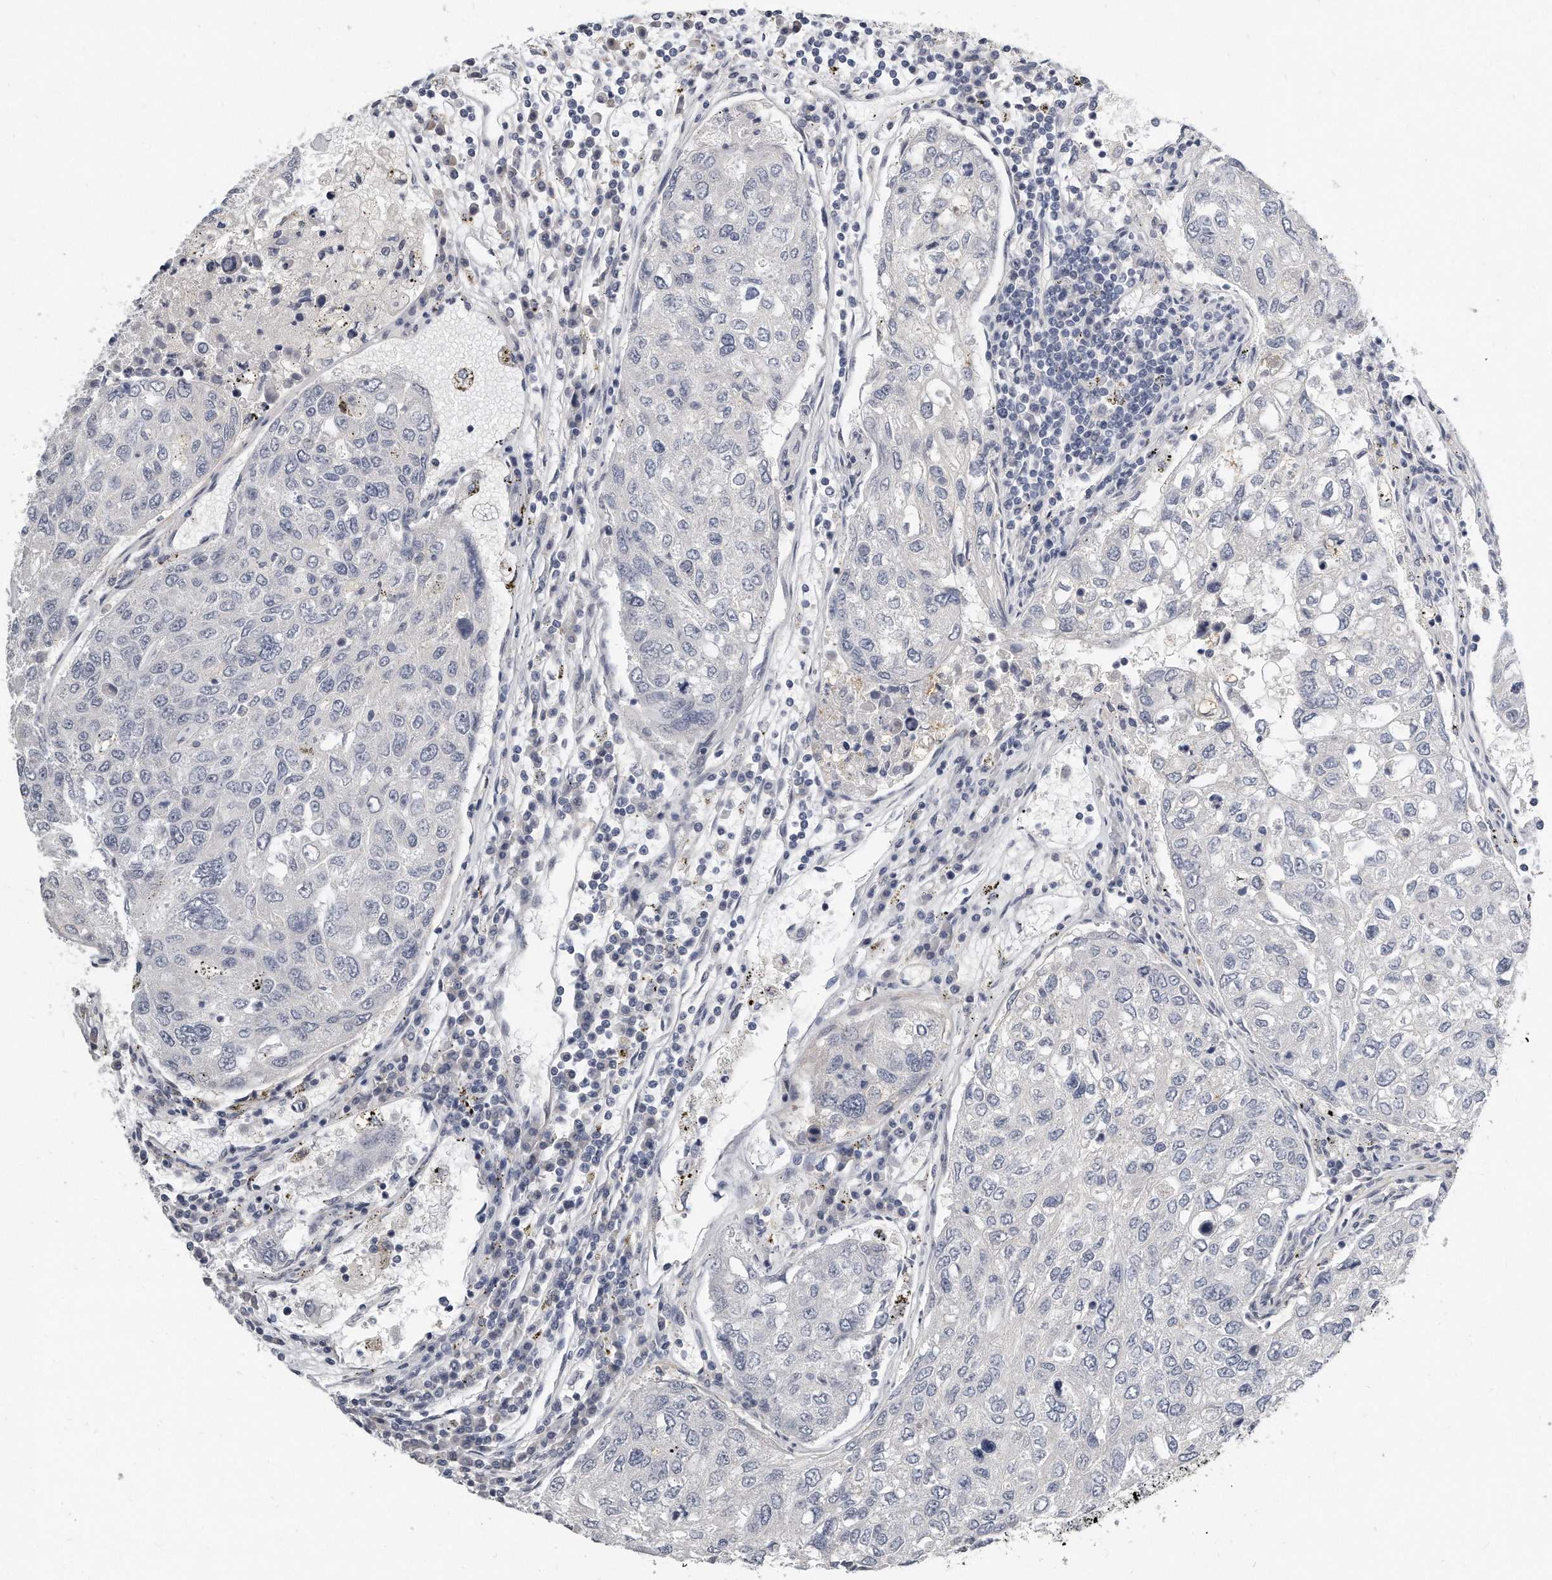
{"staining": {"intensity": "negative", "quantity": "none", "location": "none"}, "tissue": "urothelial cancer", "cell_type": "Tumor cells", "image_type": "cancer", "snomed": [{"axis": "morphology", "description": "Urothelial carcinoma, High grade"}, {"axis": "topography", "description": "Lymph node"}, {"axis": "topography", "description": "Urinary bladder"}], "caption": "Urothelial cancer was stained to show a protein in brown. There is no significant expression in tumor cells.", "gene": "CTBP2", "patient": {"sex": "male", "age": 51}}